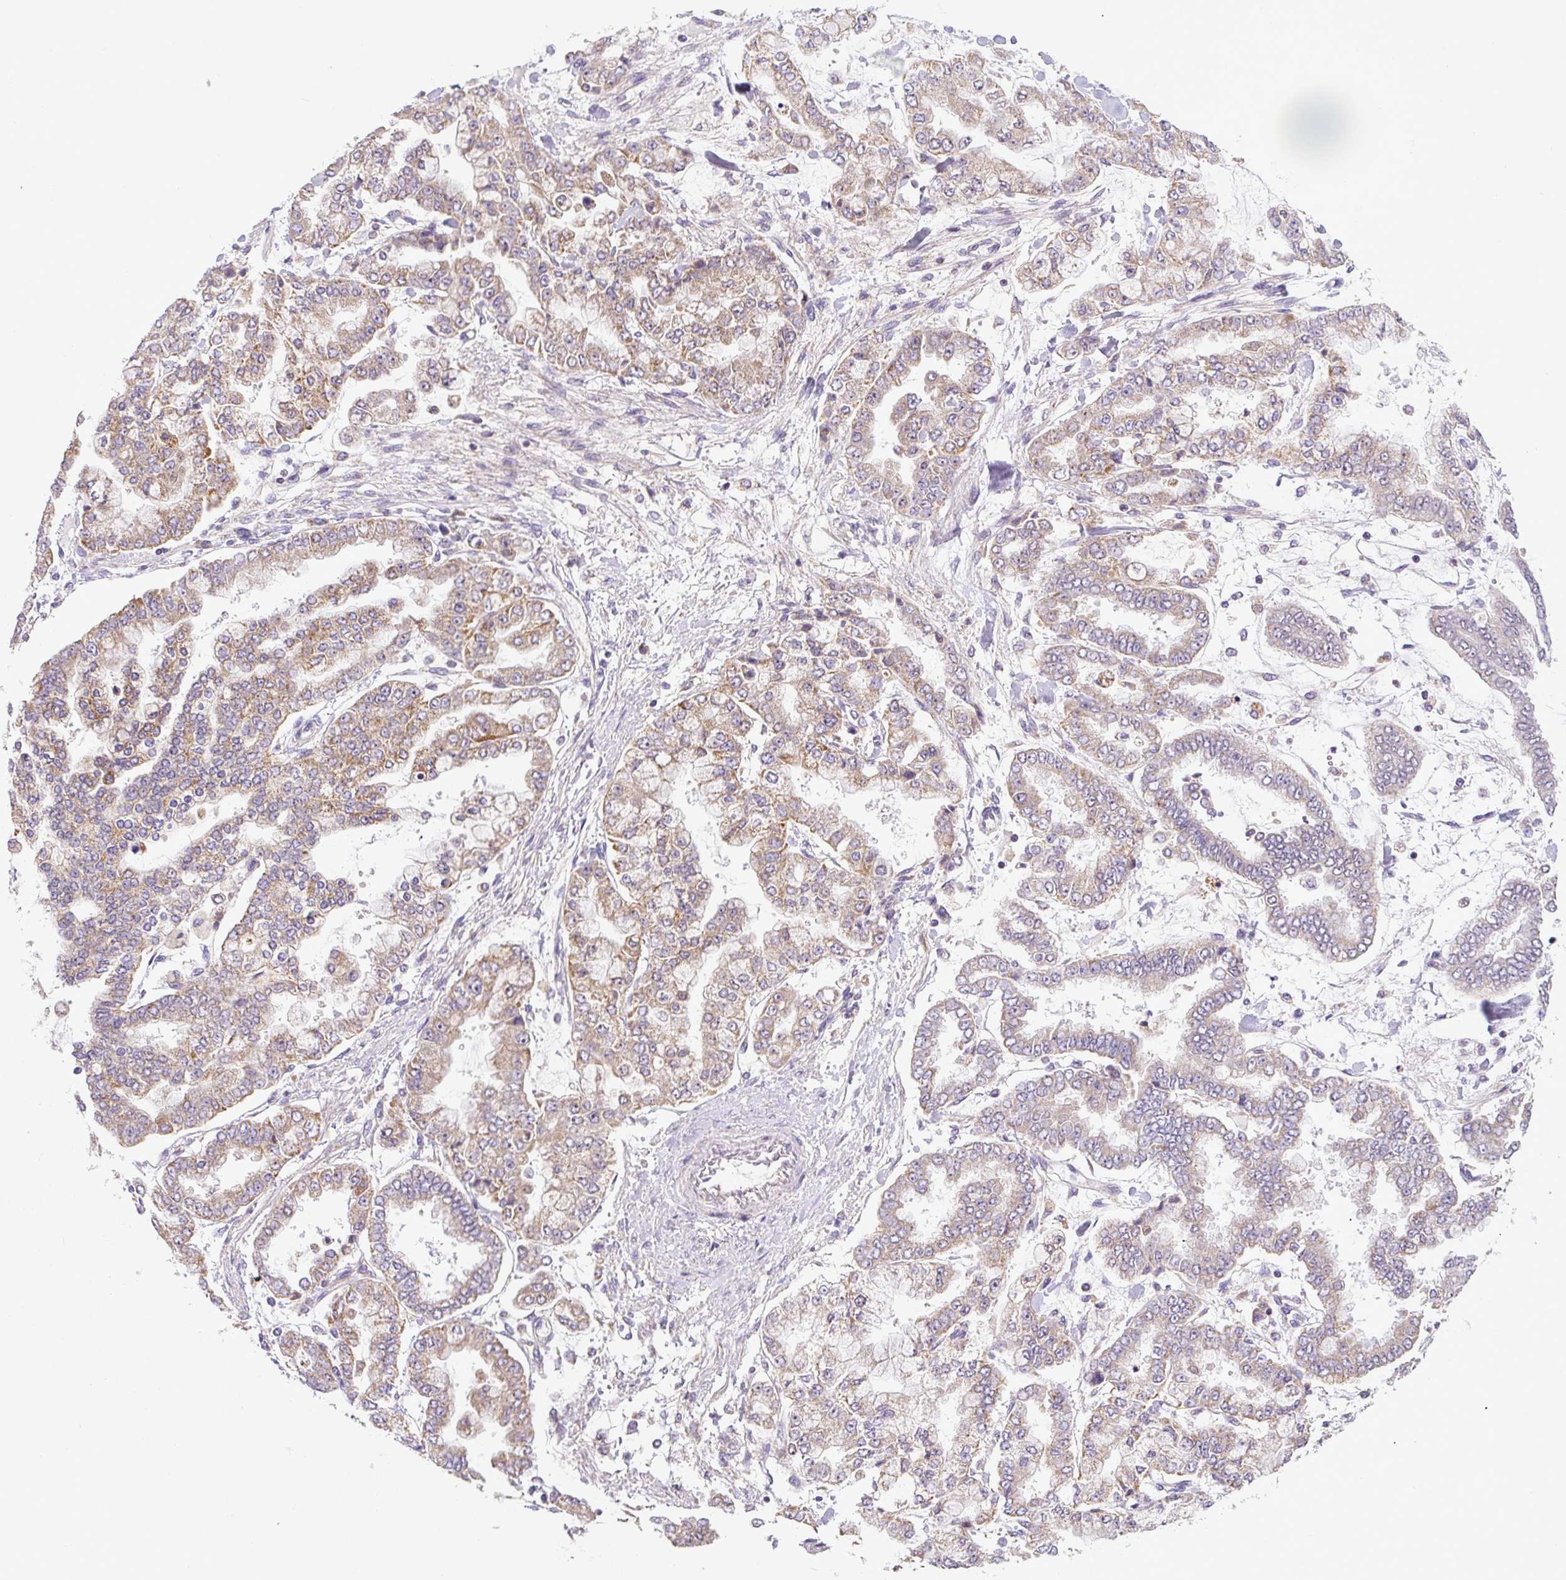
{"staining": {"intensity": "moderate", "quantity": "25%-75%", "location": "cytoplasmic/membranous"}, "tissue": "stomach cancer", "cell_type": "Tumor cells", "image_type": "cancer", "snomed": [{"axis": "morphology", "description": "Normal tissue, NOS"}, {"axis": "morphology", "description": "Adenocarcinoma, NOS"}, {"axis": "topography", "description": "Stomach, upper"}, {"axis": "topography", "description": "Stomach"}], "caption": "About 25%-75% of tumor cells in stomach cancer exhibit moderate cytoplasmic/membranous protein expression as visualized by brown immunohistochemical staining.", "gene": "MFSD9", "patient": {"sex": "male", "age": 76}}